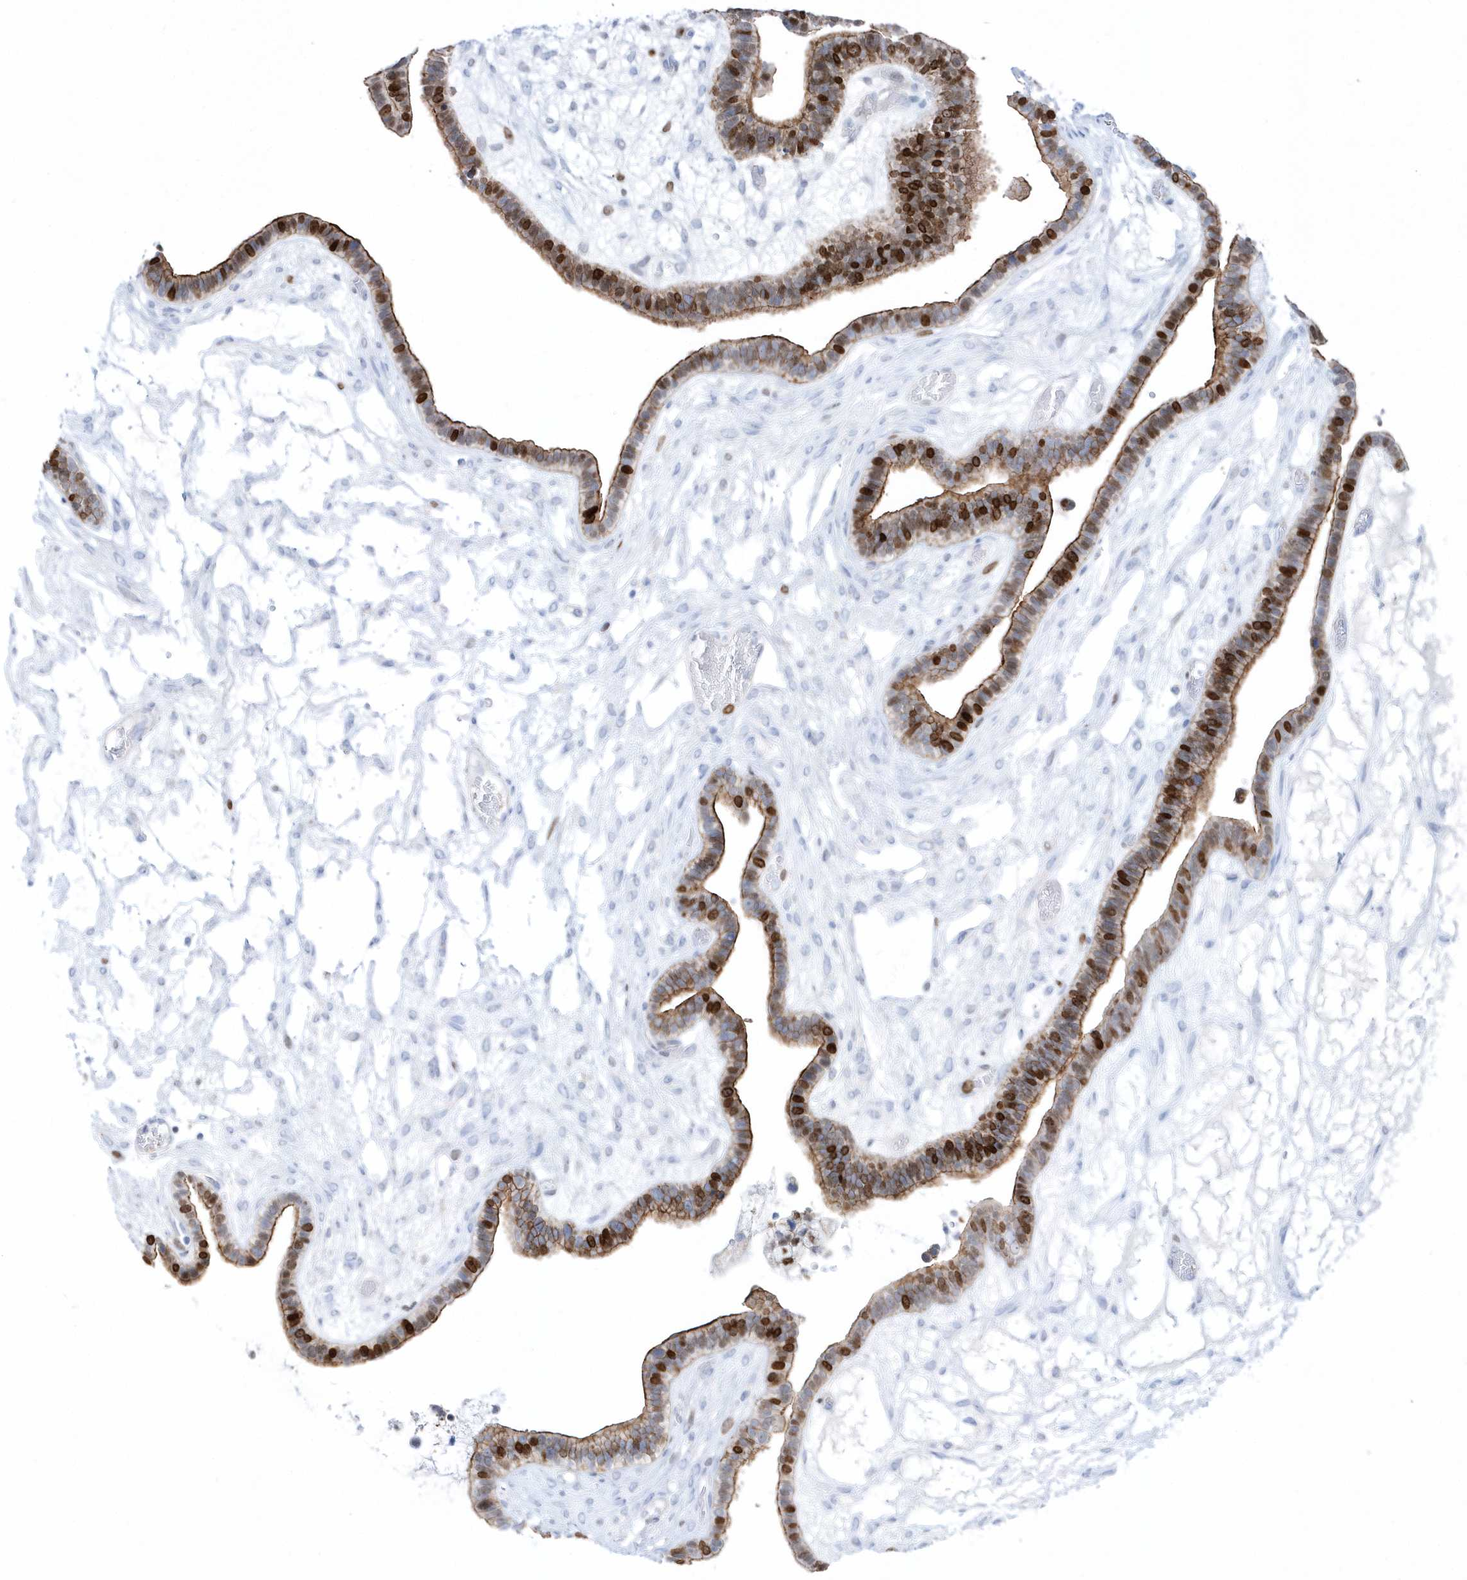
{"staining": {"intensity": "strong", "quantity": "25%-75%", "location": "cytoplasmic/membranous,nuclear"}, "tissue": "ovarian cancer", "cell_type": "Tumor cells", "image_type": "cancer", "snomed": [{"axis": "morphology", "description": "Cystadenocarcinoma, serous, NOS"}, {"axis": "topography", "description": "Ovary"}], "caption": "Immunohistochemistry micrograph of neoplastic tissue: human ovarian serous cystadenocarcinoma stained using immunohistochemistry (IHC) reveals high levels of strong protein expression localized specifically in the cytoplasmic/membranous and nuclear of tumor cells, appearing as a cytoplasmic/membranous and nuclear brown color.", "gene": "TMCO6", "patient": {"sex": "female", "age": 56}}